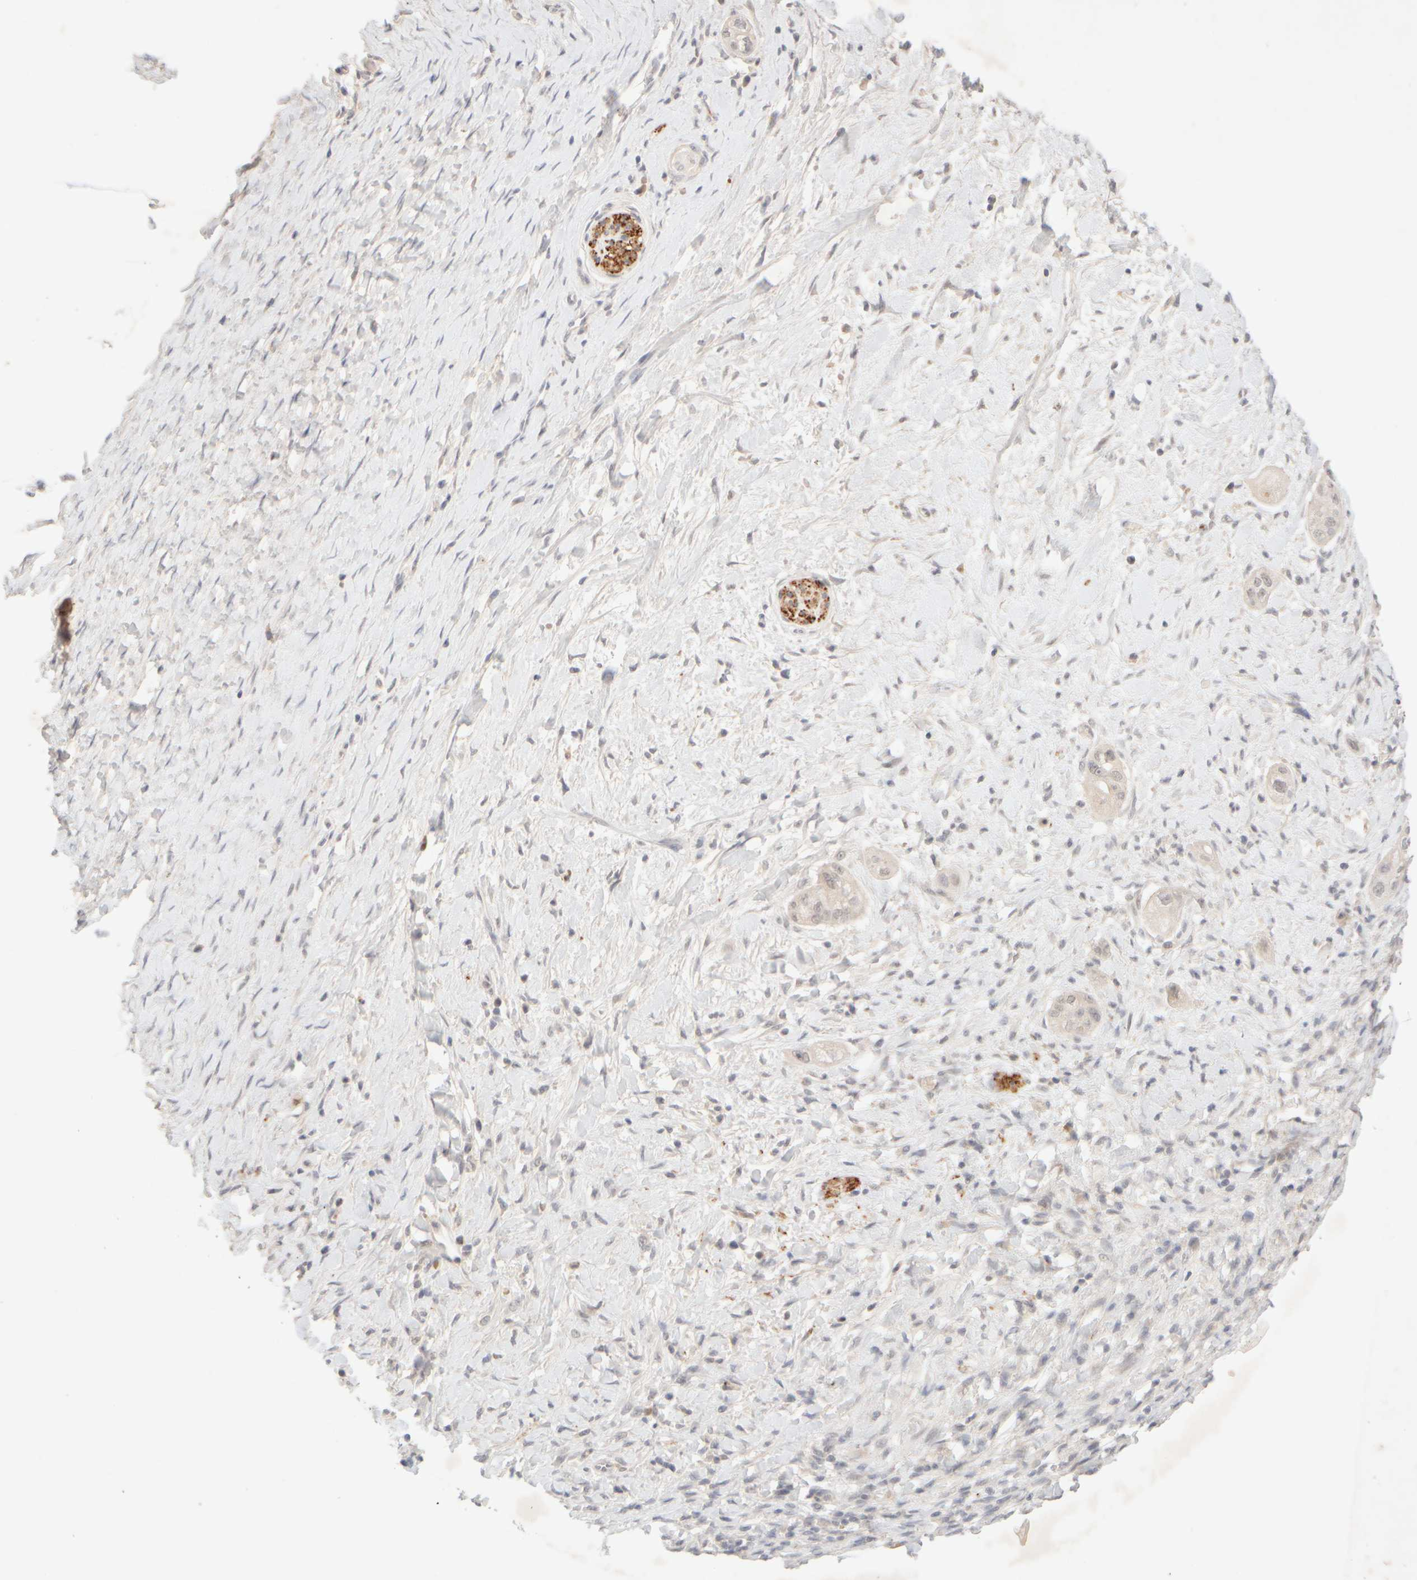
{"staining": {"intensity": "negative", "quantity": "none", "location": "none"}, "tissue": "pancreatic cancer", "cell_type": "Tumor cells", "image_type": "cancer", "snomed": [{"axis": "morphology", "description": "Adenocarcinoma, NOS"}, {"axis": "topography", "description": "Pancreas"}], "caption": "DAB (3,3'-diaminobenzidine) immunohistochemical staining of pancreatic cancer reveals no significant staining in tumor cells. (Brightfield microscopy of DAB IHC at high magnification).", "gene": "SNTB1", "patient": {"sex": "male", "age": 58}}